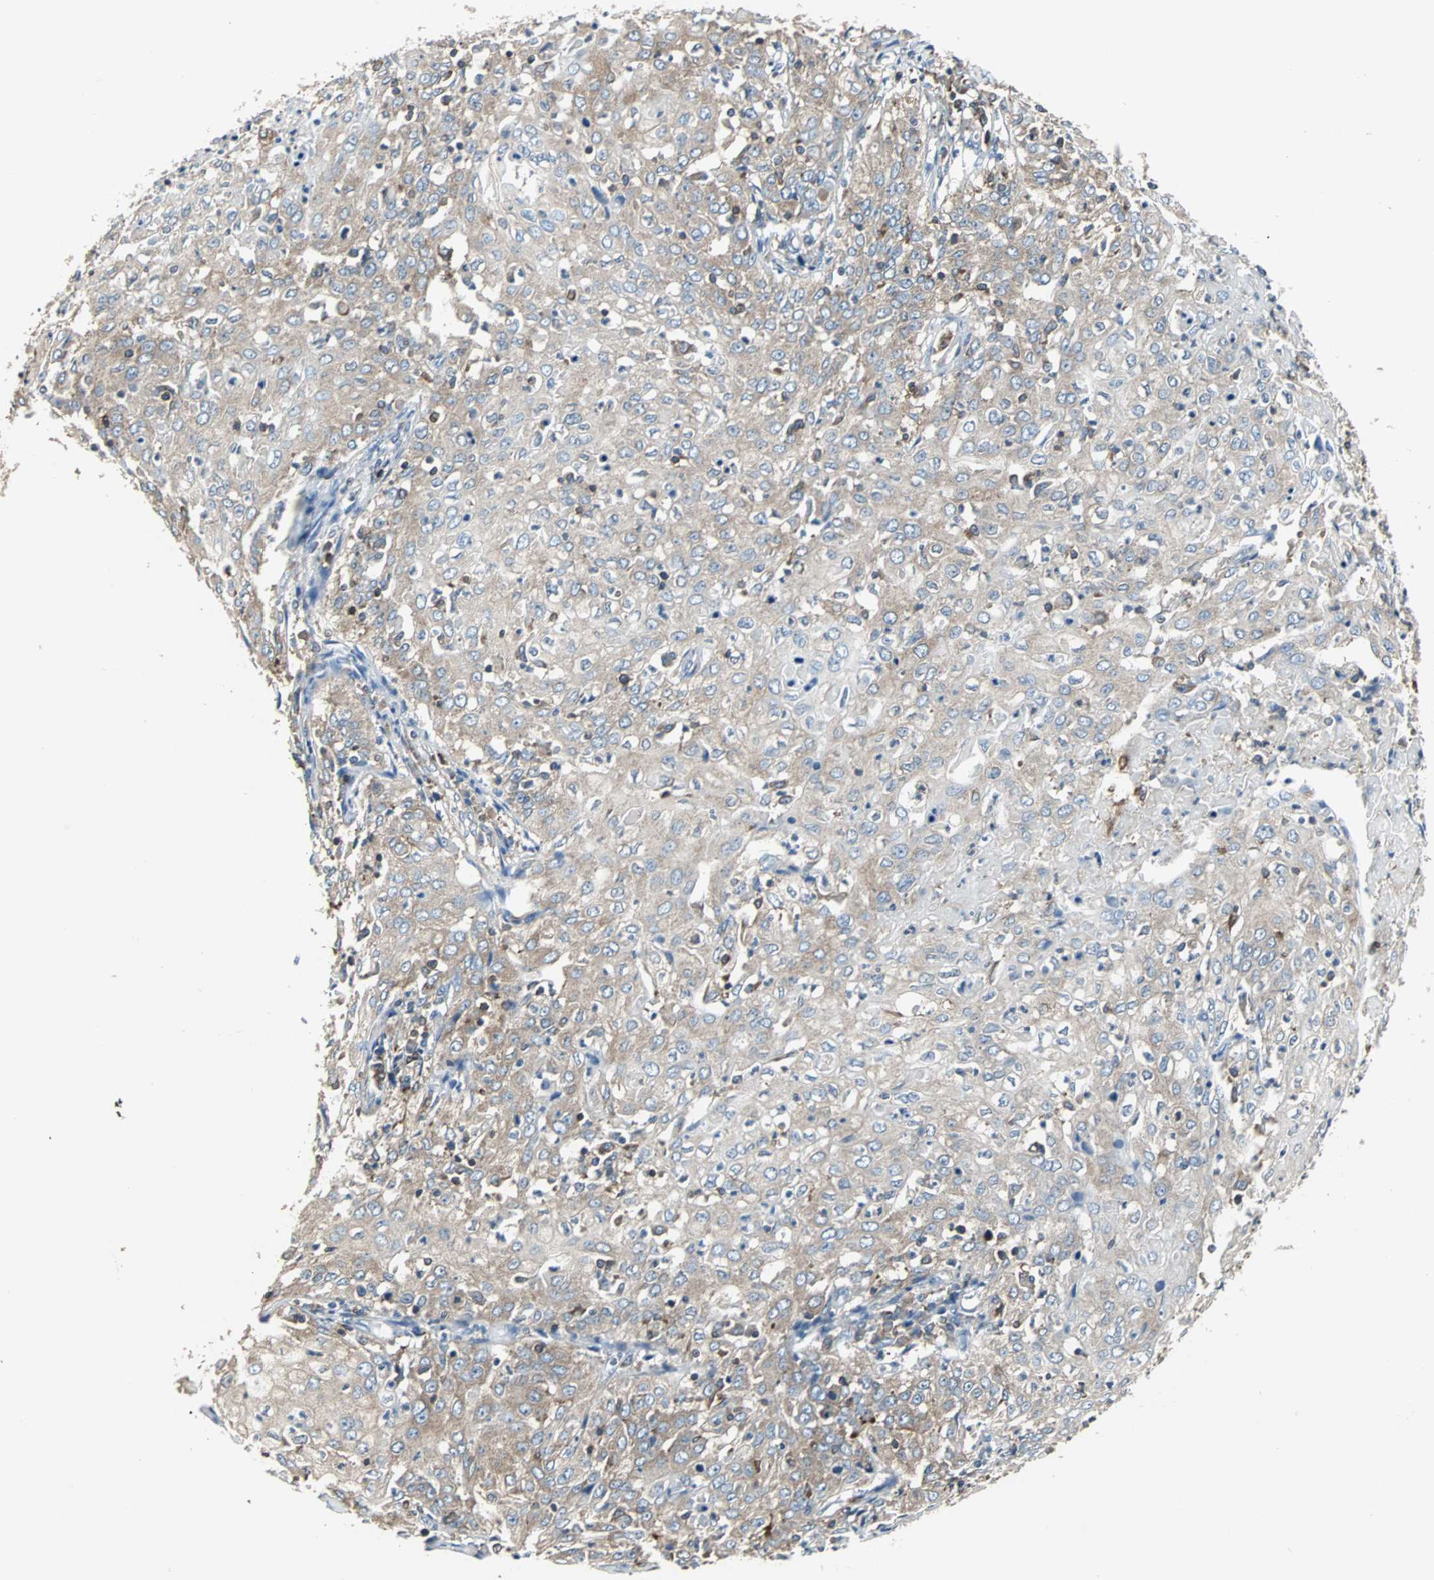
{"staining": {"intensity": "weak", "quantity": ">75%", "location": "cytoplasmic/membranous"}, "tissue": "cervical cancer", "cell_type": "Tumor cells", "image_type": "cancer", "snomed": [{"axis": "morphology", "description": "Squamous cell carcinoma, NOS"}, {"axis": "topography", "description": "Cervix"}], "caption": "The photomicrograph demonstrates staining of squamous cell carcinoma (cervical), revealing weak cytoplasmic/membranous protein positivity (brown color) within tumor cells.", "gene": "LRRFIP1", "patient": {"sex": "female", "age": 39}}